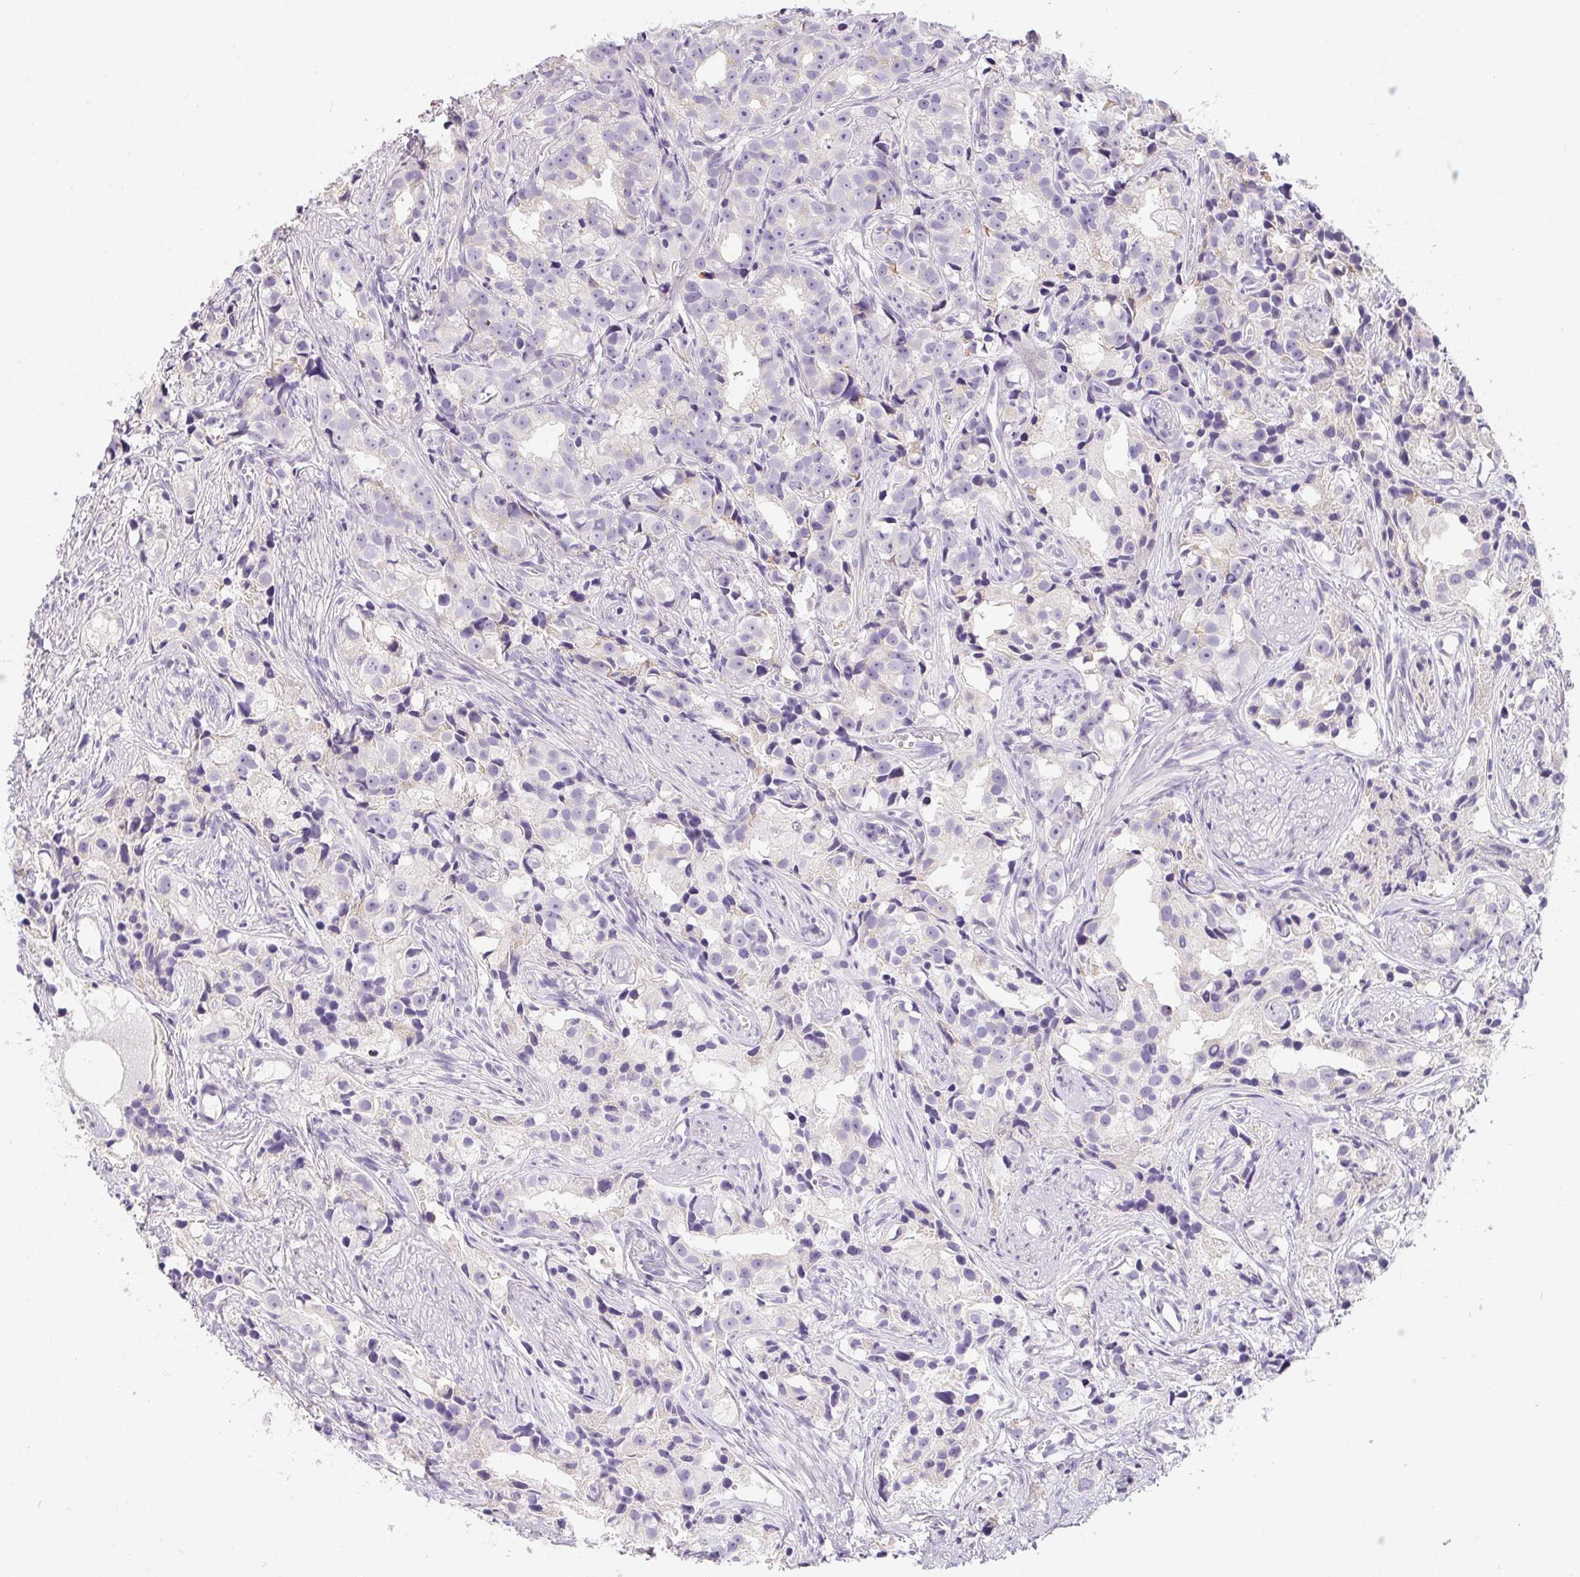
{"staining": {"intensity": "negative", "quantity": "none", "location": "none"}, "tissue": "prostate cancer", "cell_type": "Tumor cells", "image_type": "cancer", "snomed": [{"axis": "morphology", "description": "Adenocarcinoma, High grade"}, {"axis": "topography", "description": "Prostate"}], "caption": "Immunohistochemistry (IHC) of human prostate cancer (high-grade adenocarcinoma) exhibits no expression in tumor cells.", "gene": "MAP1A", "patient": {"sex": "male", "age": 75}}